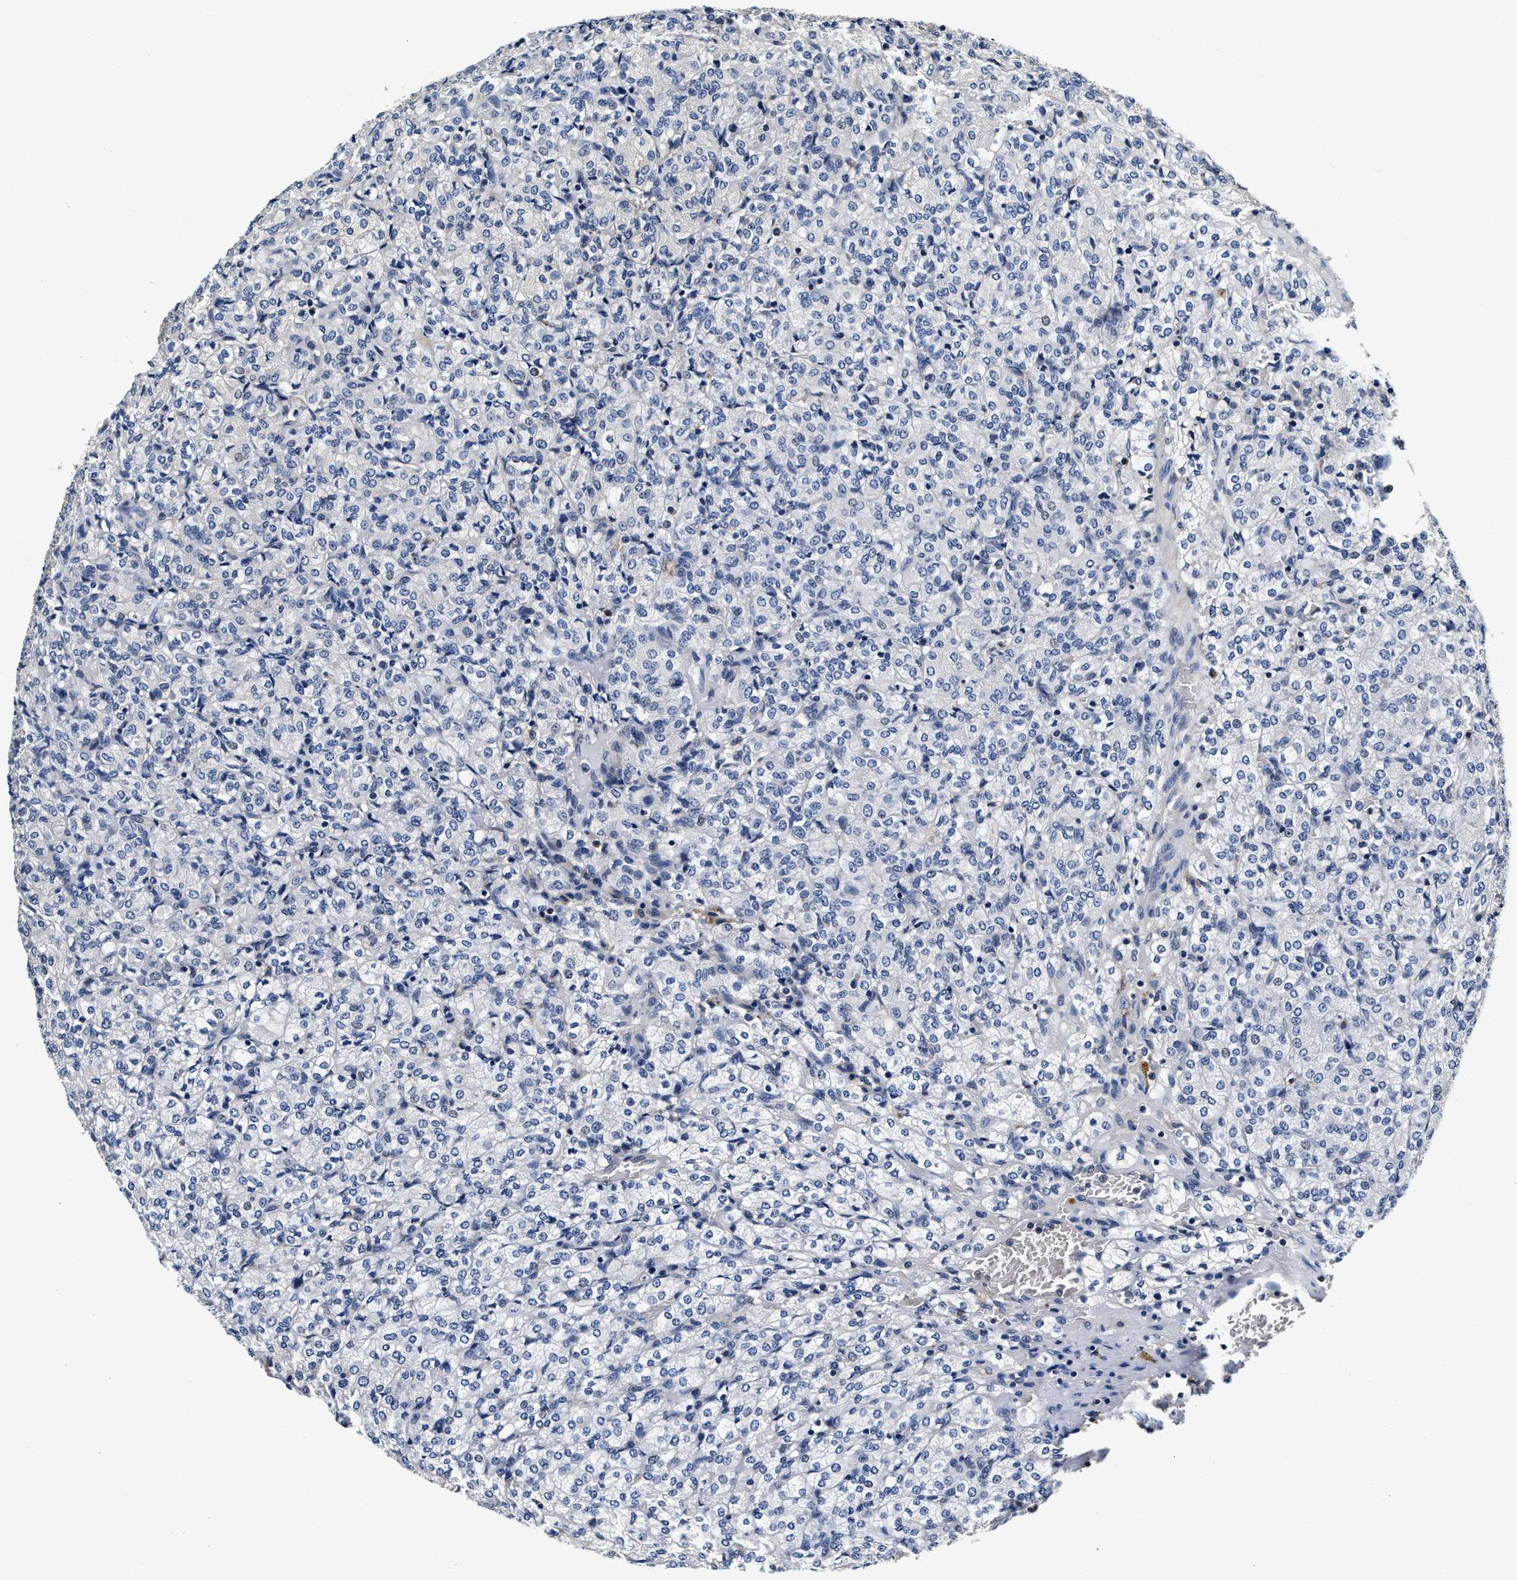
{"staining": {"intensity": "negative", "quantity": "none", "location": "none"}, "tissue": "renal cancer", "cell_type": "Tumor cells", "image_type": "cancer", "snomed": [{"axis": "morphology", "description": "Adenocarcinoma, NOS"}, {"axis": "topography", "description": "Kidney"}], "caption": "There is no significant positivity in tumor cells of renal cancer (adenocarcinoma). (DAB immunohistochemistry (IHC) with hematoxylin counter stain).", "gene": "ABCG8", "patient": {"sex": "male", "age": 77}}